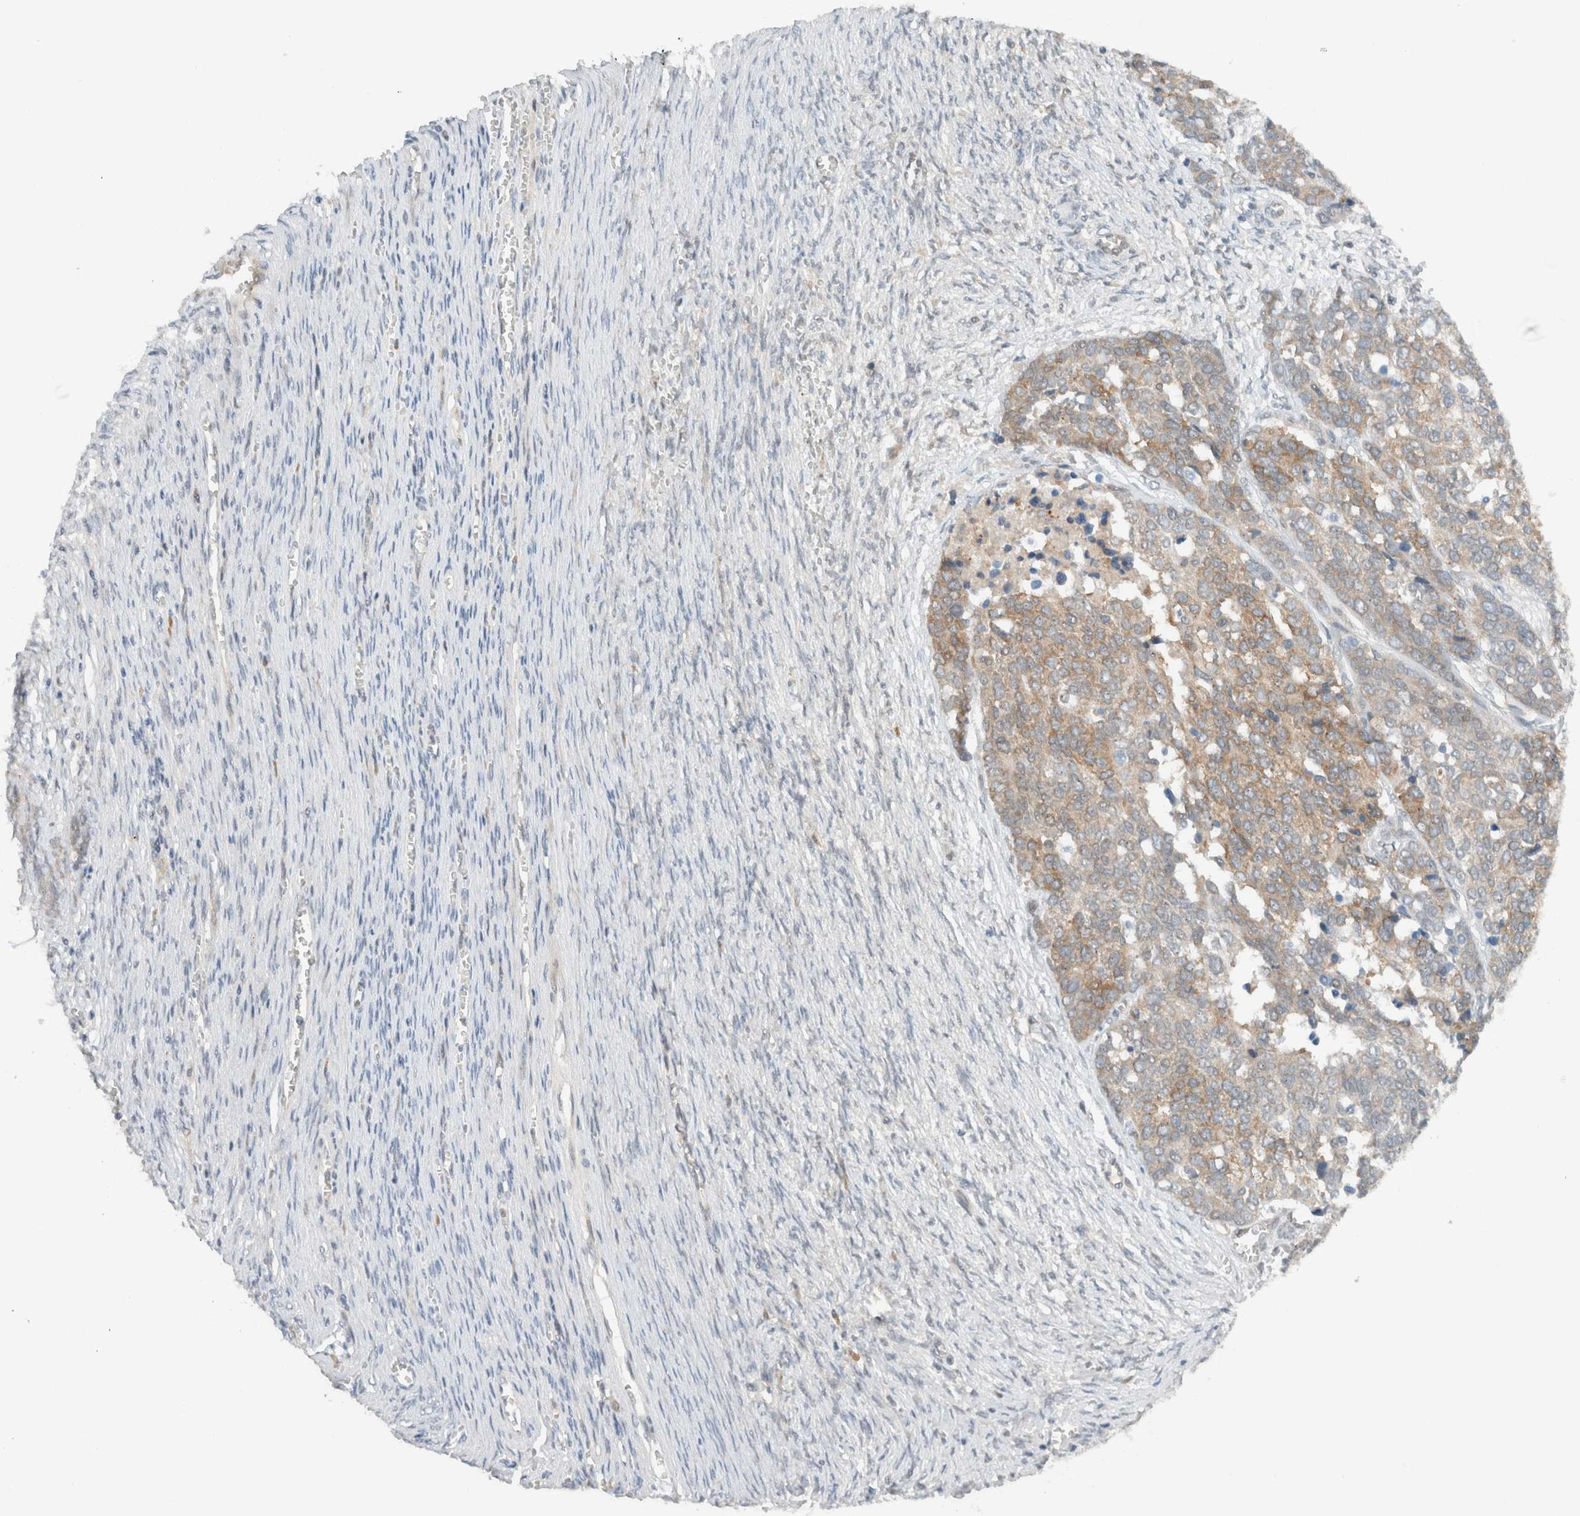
{"staining": {"intensity": "moderate", "quantity": ">75%", "location": "cytoplasmic/membranous"}, "tissue": "ovarian cancer", "cell_type": "Tumor cells", "image_type": "cancer", "snomed": [{"axis": "morphology", "description": "Cystadenocarcinoma, serous, NOS"}, {"axis": "topography", "description": "Ovary"}], "caption": "This micrograph displays immunohistochemistry (IHC) staining of human ovarian cancer (serous cystadenocarcinoma), with medium moderate cytoplasmic/membranous positivity in about >75% of tumor cells.", "gene": "ARFGEF2", "patient": {"sex": "female", "age": 44}}